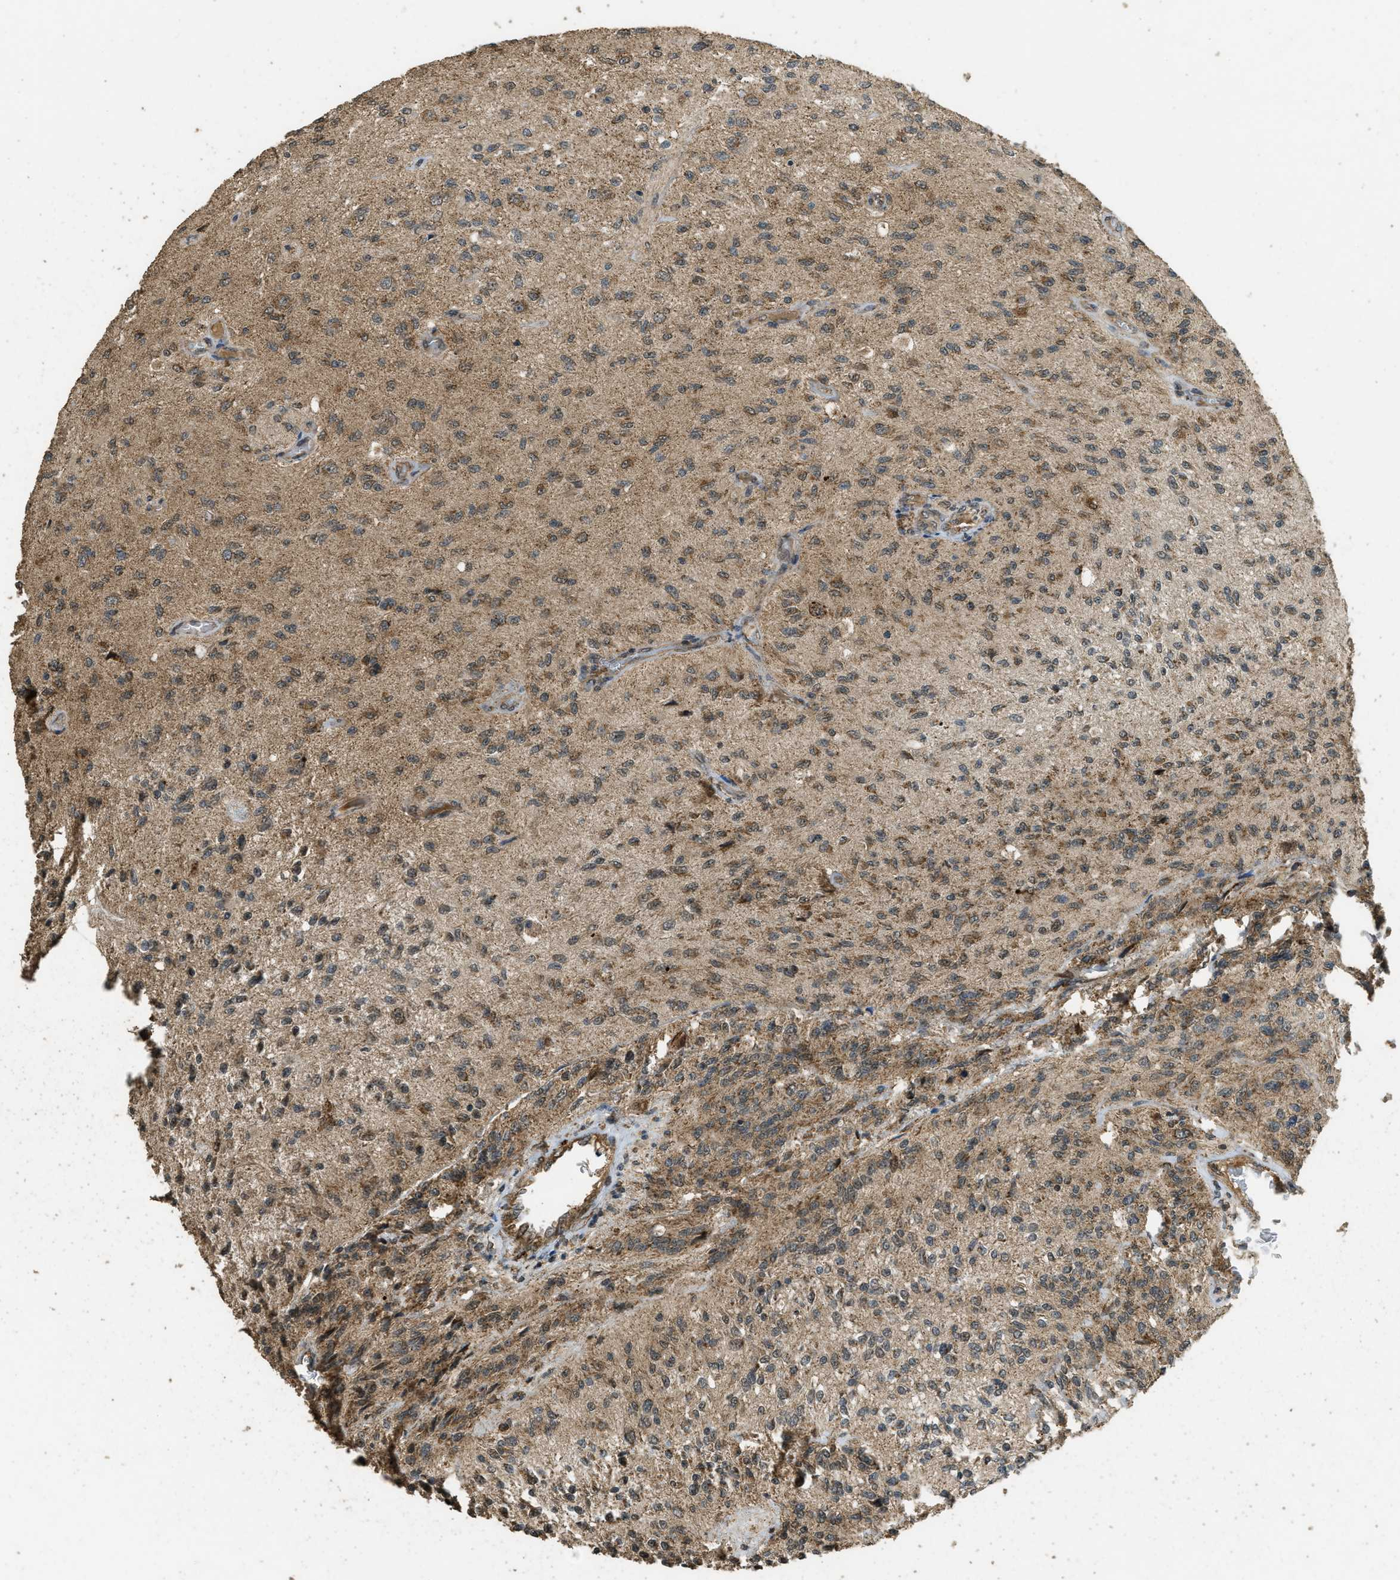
{"staining": {"intensity": "moderate", "quantity": "25%-75%", "location": "cytoplasmic/membranous"}, "tissue": "glioma", "cell_type": "Tumor cells", "image_type": "cancer", "snomed": [{"axis": "morphology", "description": "Normal tissue, NOS"}, {"axis": "morphology", "description": "Glioma, malignant, High grade"}, {"axis": "topography", "description": "Cerebral cortex"}], "caption": "Tumor cells show moderate cytoplasmic/membranous expression in approximately 25%-75% of cells in high-grade glioma (malignant).", "gene": "CTPS1", "patient": {"sex": "male", "age": 77}}